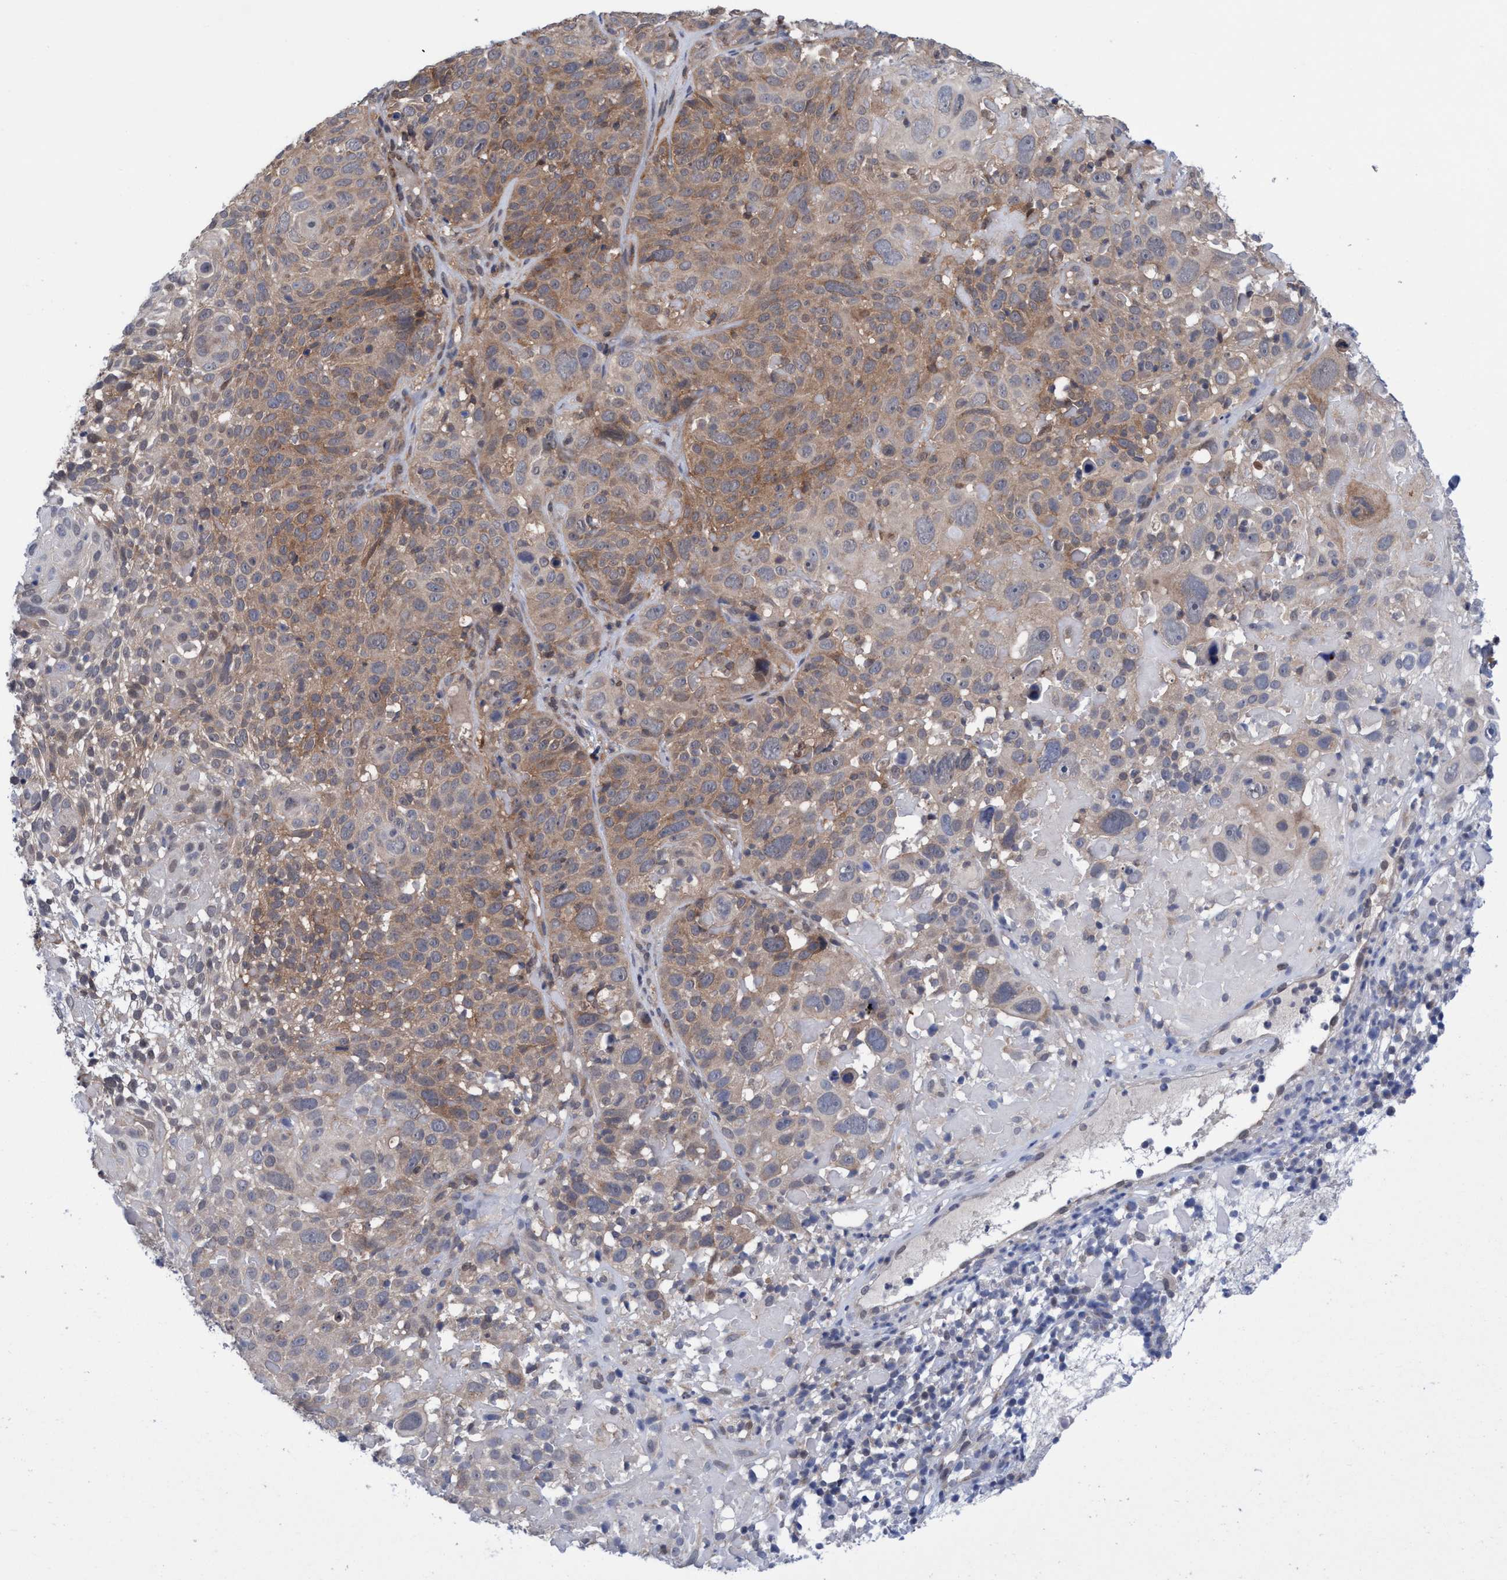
{"staining": {"intensity": "moderate", "quantity": ">75%", "location": "cytoplasmic/membranous"}, "tissue": "cervical cancer", "cell_type": "Tumor cells", "image_type": "cancer", "snomed": [{"axis": "morphology", "description": "Squamous cell carcinoma, NOS"}, {"axis": "topography", "description": "Cervix"}], "caption": "DAB immunohistochemical staining of human cervical cancer displays moderate cytoplasmic/membranous protein positivity in approximately >75% of tumor cells. Using DAB (brown) and hematoxylin (blue) stains, captured at high magnification using brightfield microscopy.", "gene": "GLOD4", "patient": {"sex": "female", "age": 74}}